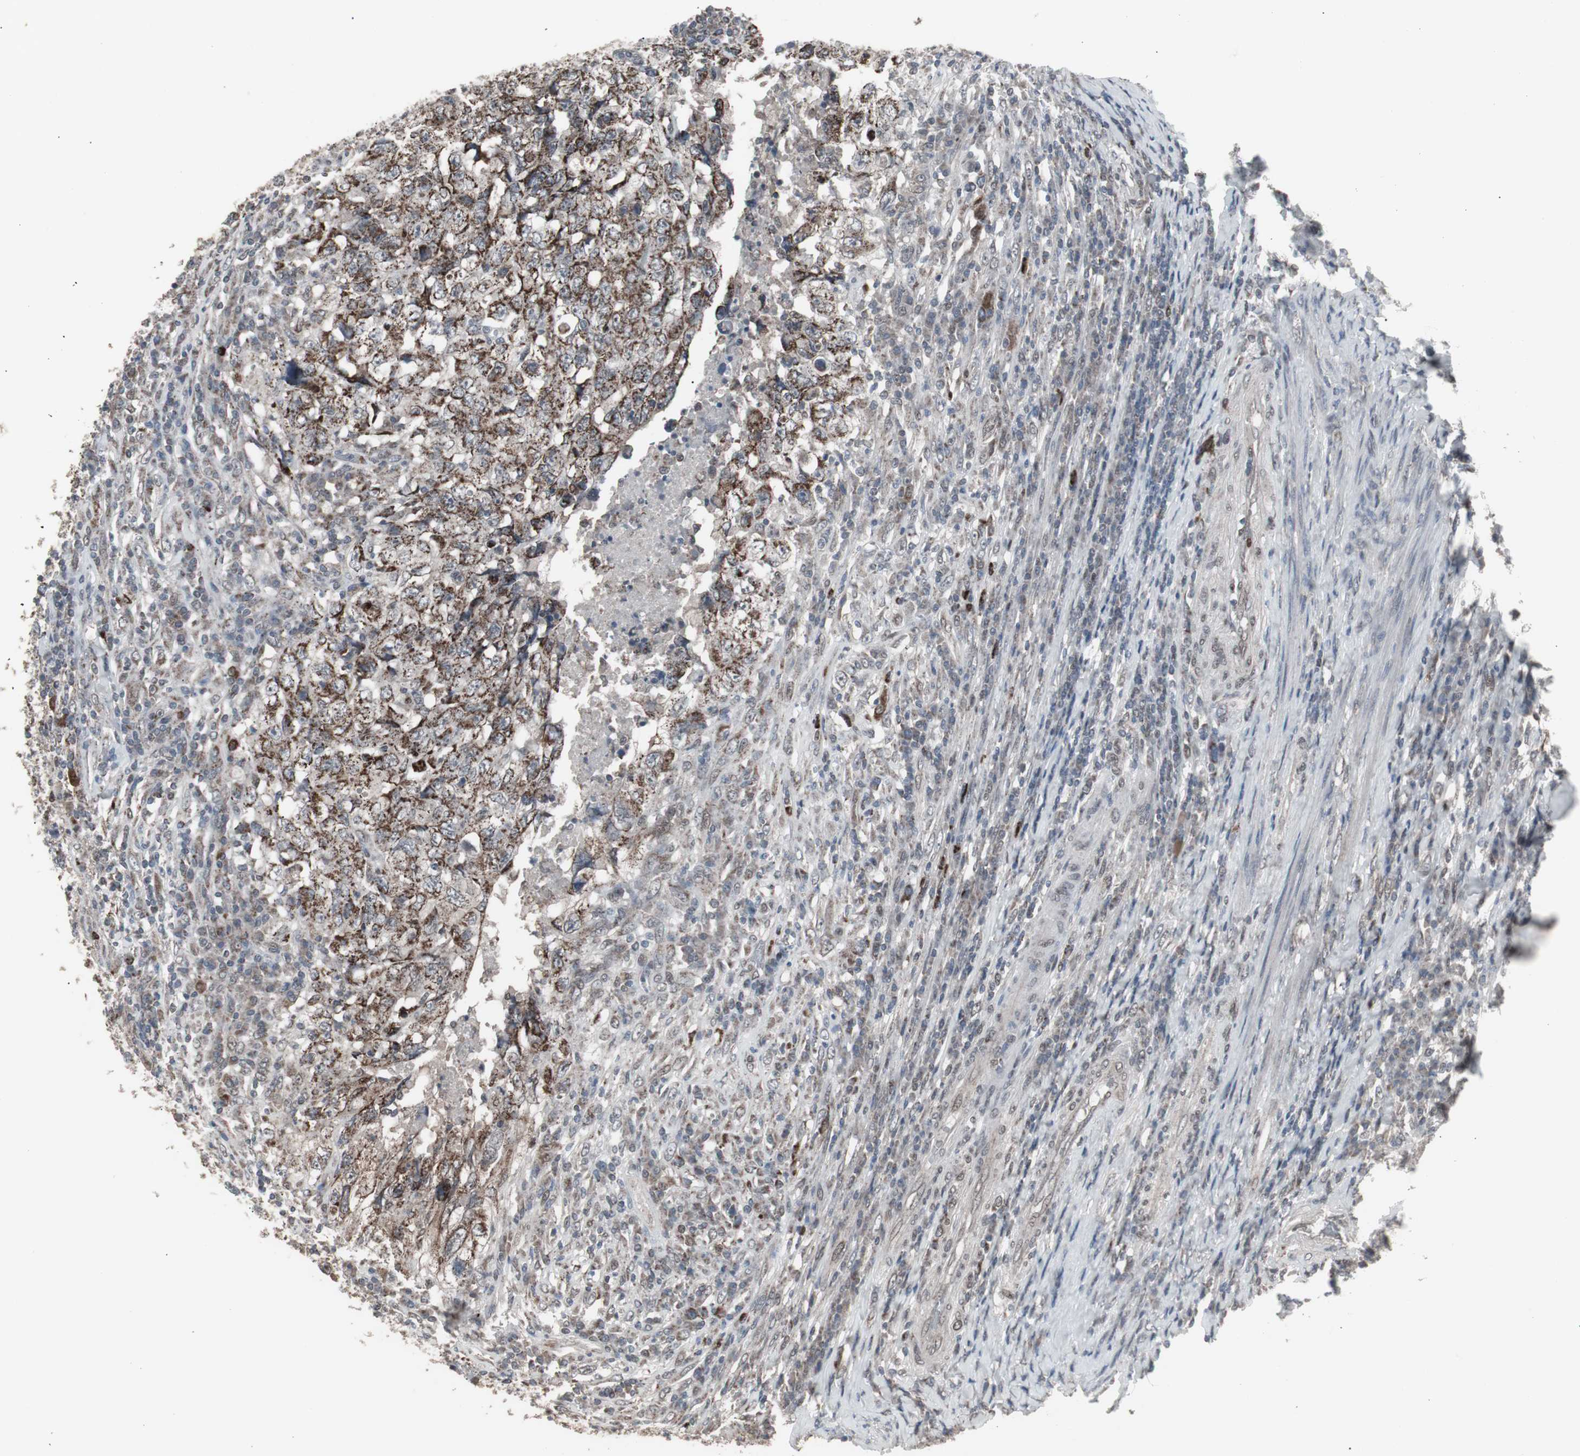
{"staining": {"intensity": "moderate", "quantity": ">75%", "location": "cytoplasmic/membranous"}, "tissue": "testis cancer", "cell_type": "Tumor cells", "image_type": "cancer", "snomed": [{"axis": "morphology", "description": "Necrosis, NOS"}, {"axis": "morphology", "description": "Carcinoma, Embryonal, NOS"}, {"axis": "topography", "description": "Testis"}], "caption": "Moderate cytoplasmic/membranous protein positivity is seen in approximately >75% of tumor cells in testis embryonal carcinoma.", "gene": "RXRA", "patient": {"sex": "male", "age": 19}}